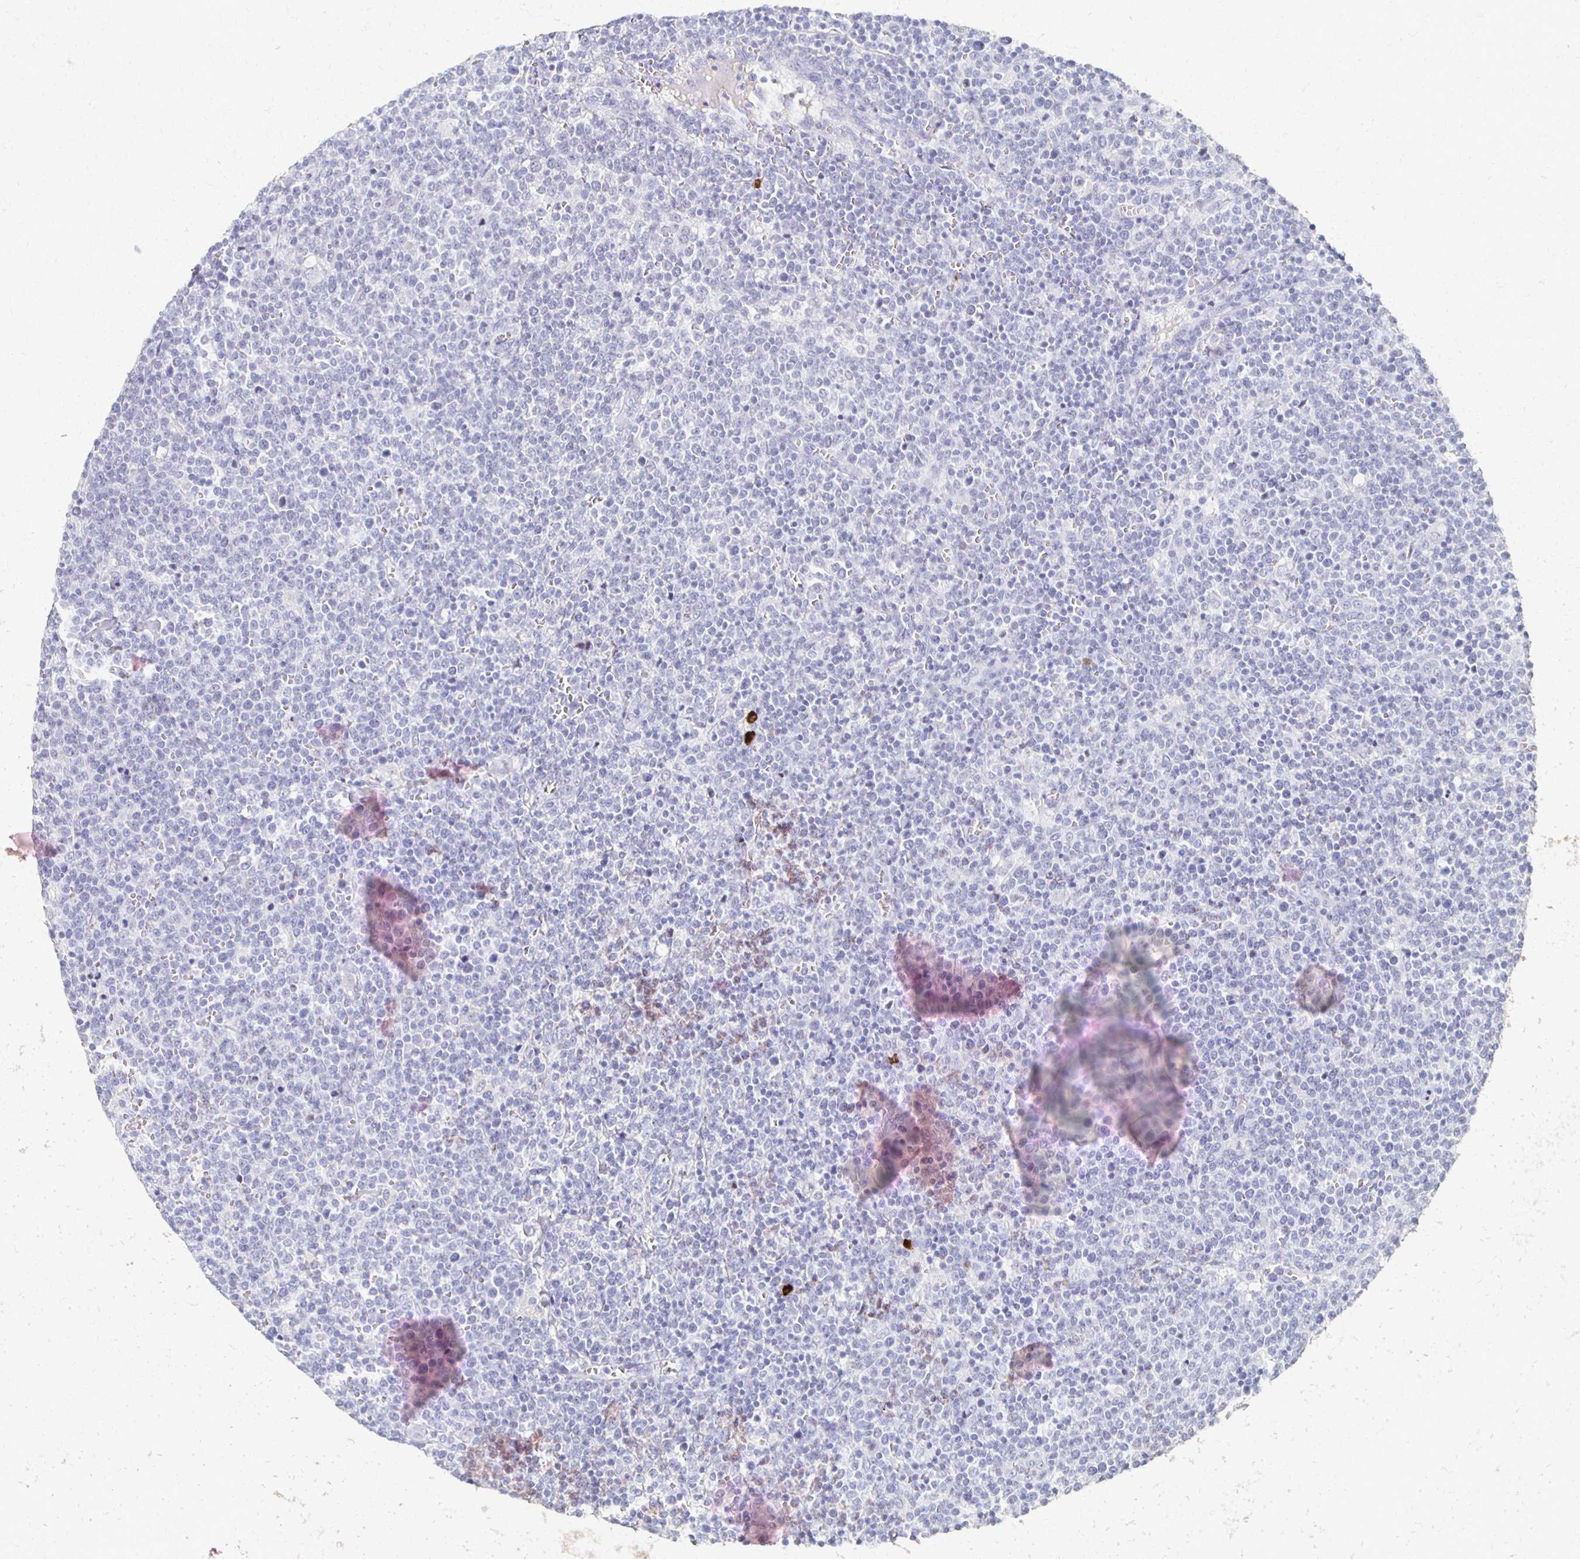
{"staining": {"intensity": "negative", "quantity": "none", "location": "none"}, "tissue": "lymphoma", "cell_type": "Tumor cells", "image_type": "cancer", "snomed": [{"axis": "morphology", "description": "Malignant lymphoma, non-Hodgkin's type, High grade"}, {"axis": "topography", "description": "Lymph node"}], "caption": "Immunohistochemical staining of human lymphoma shows no significant positivity in tumor cells.", "gene": "CXCR2", "patient": {"sex": "male", "age": 61}}